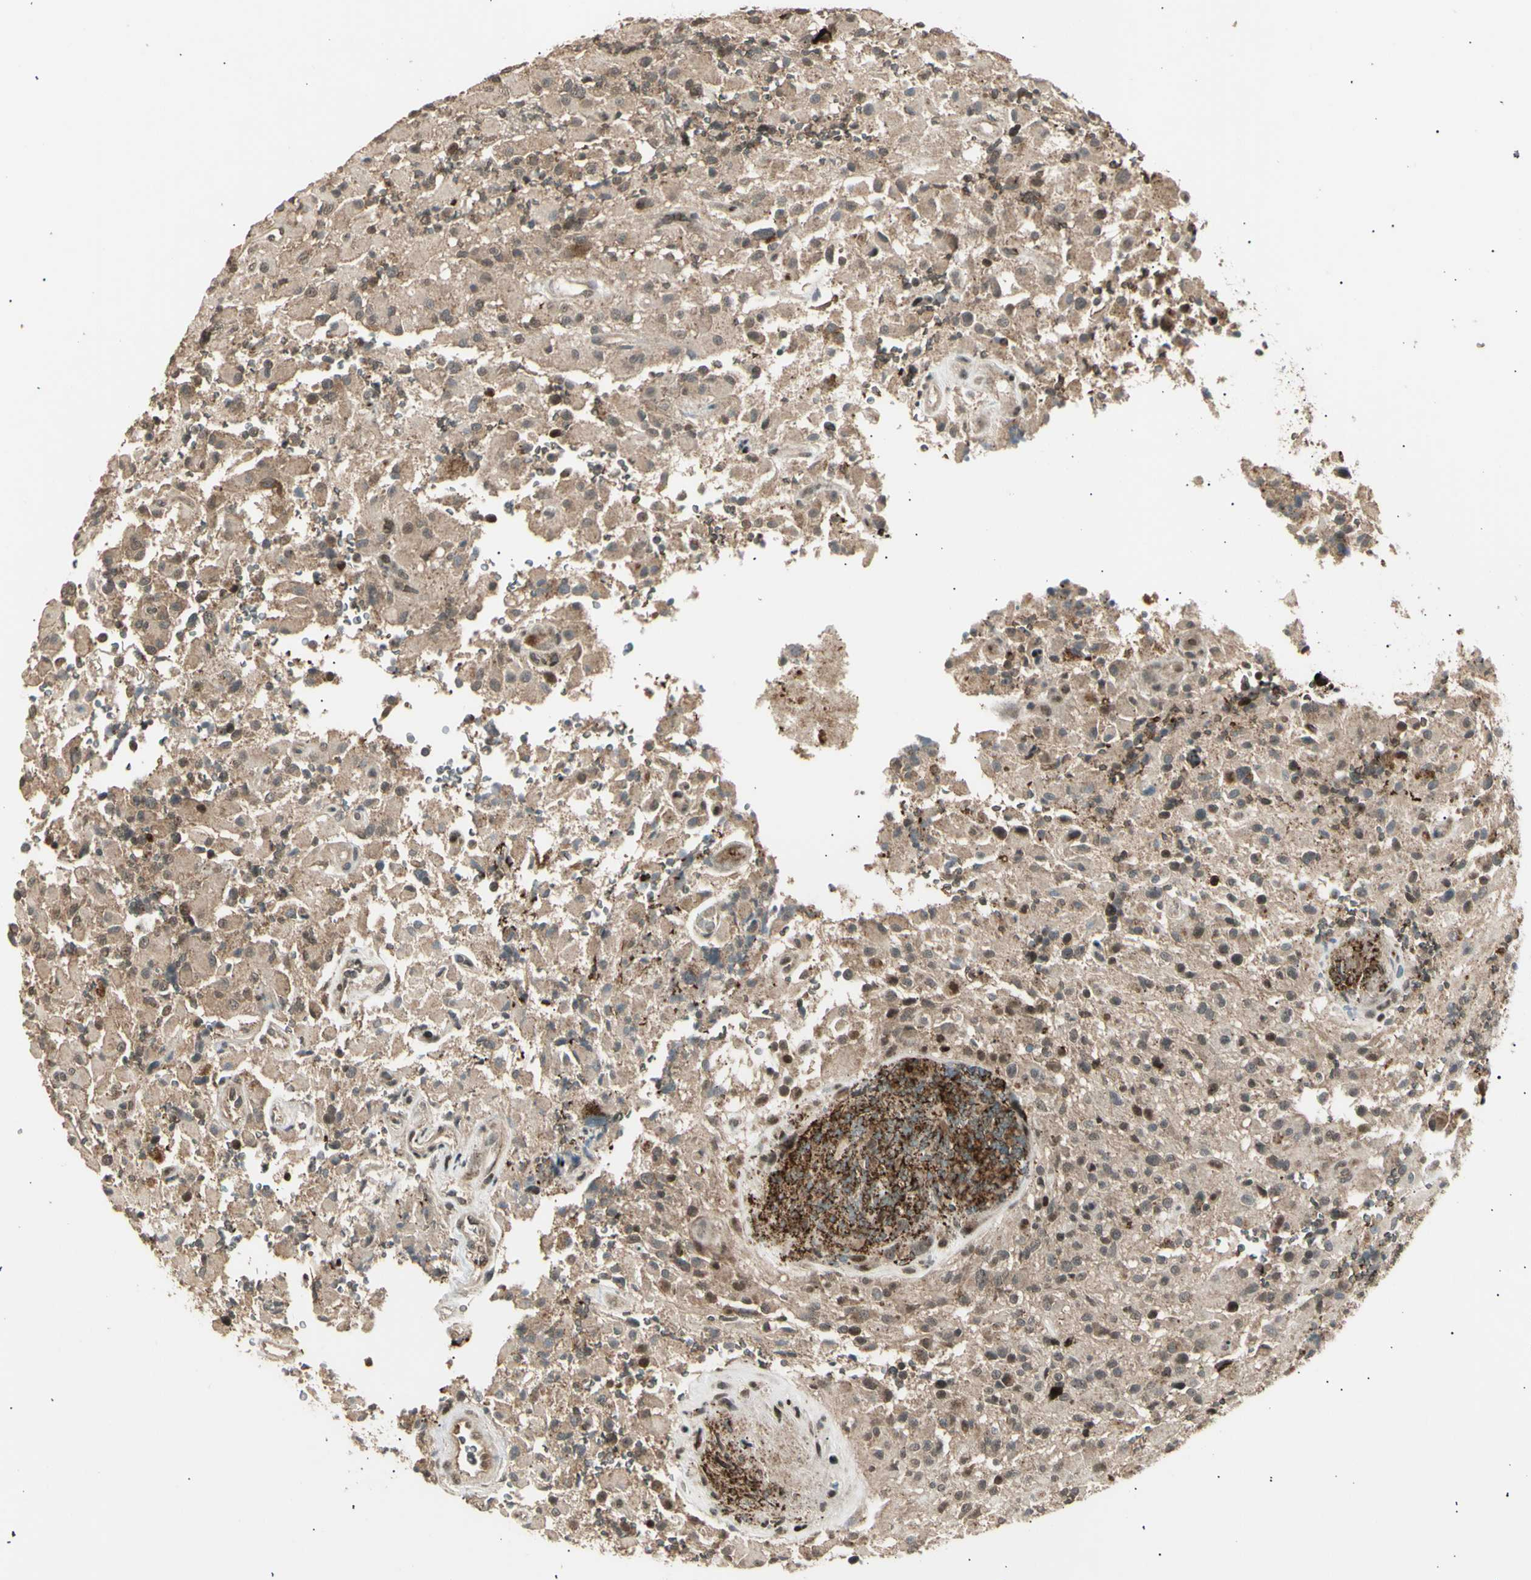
{"staining": {"intensity": "weak", "quantity": "25%-75%", "location": "cytoplasmic/membranous,nuclear"}, "tissue": "glioma", "cell_type": "Tumor cells", "image_type": "cancer", "snomed": [{"axis": "morphology", "description": "Glioma, malignant, High grade"}, {"axis": "topography", "description": "Brain"}], "caption": "High-grade glioma (malignant) stained for a protein (brown) displays weak cytoplasmic/membranous and nuclear positive expression in about 25%-75% of tumor cells.", "gene": "NUAK2", "patient": {"sex": "male", "age": 71}}